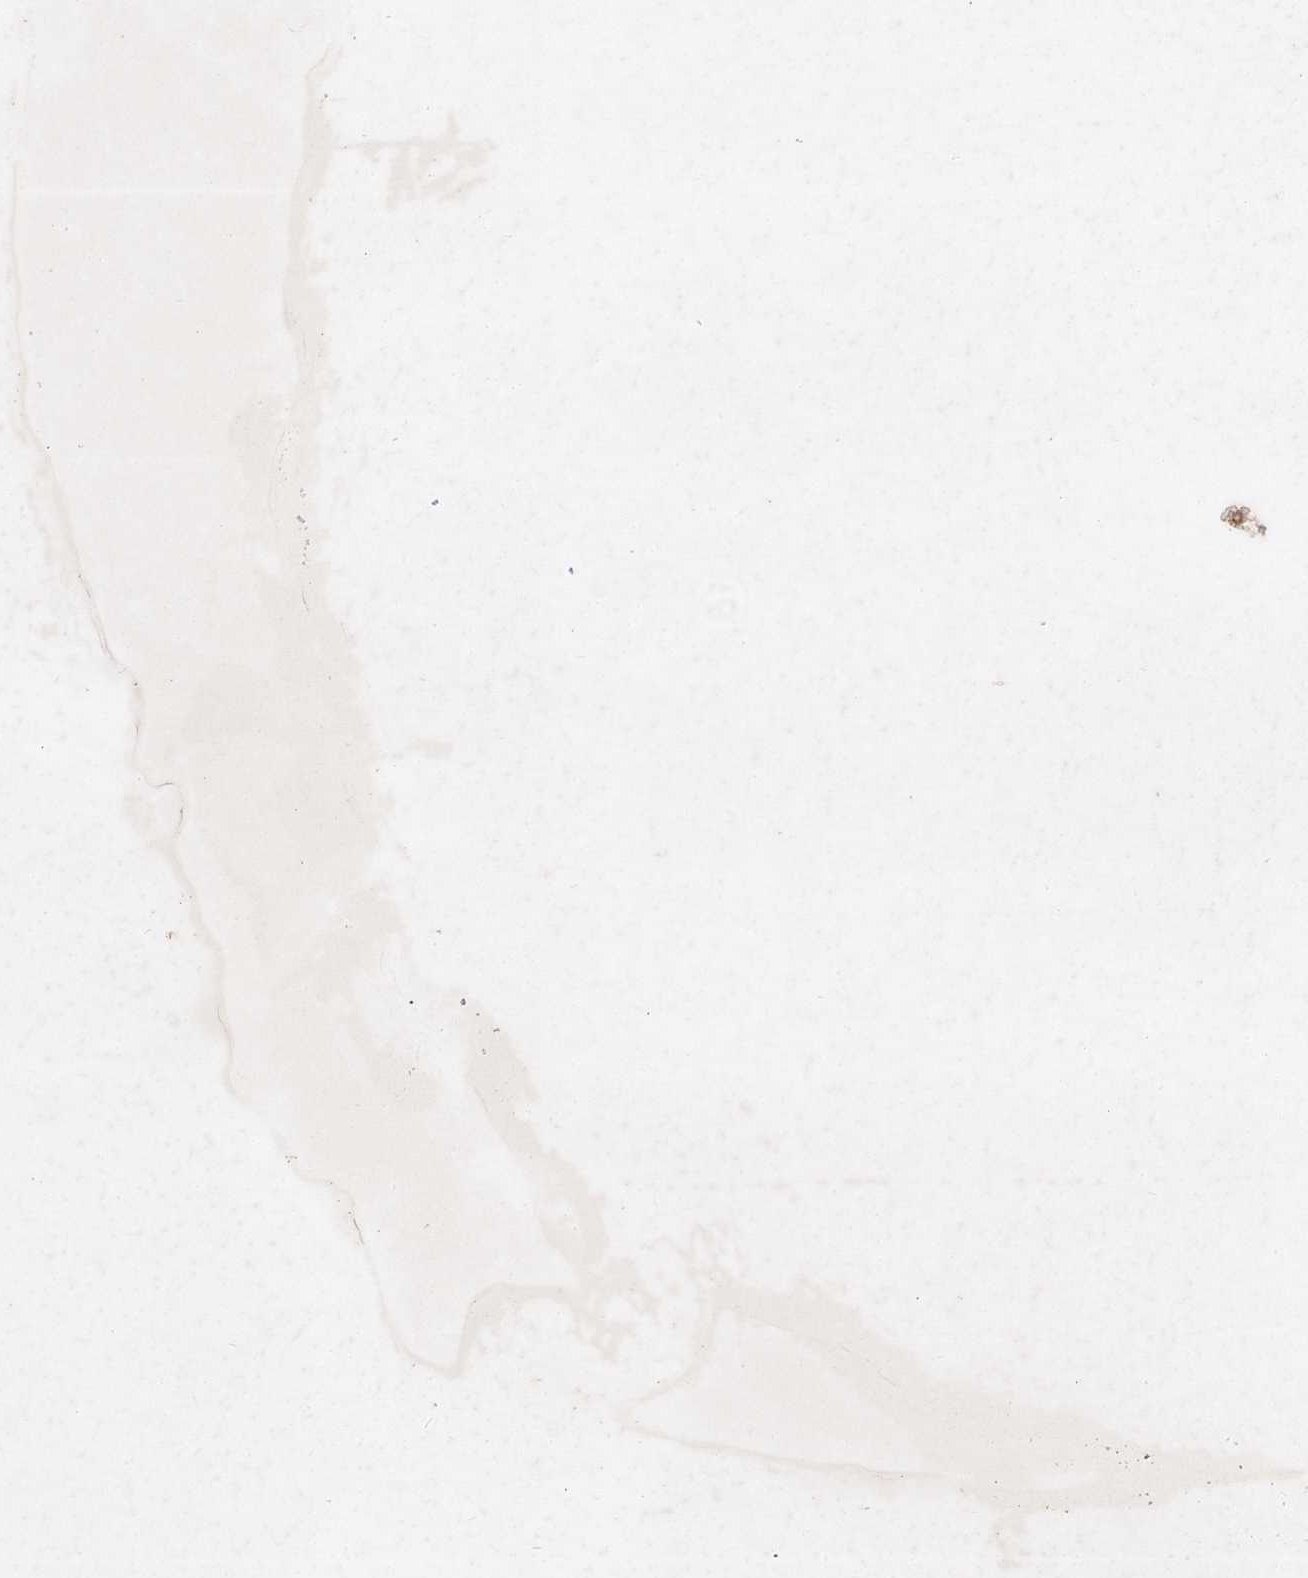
{"staining": {"intensity": "negative", "quantity": "none", "location": "none"}, "tissue": "carcinoid", "cell_type": "Tumor cells", "image_type": "cancer", "snomed": [{"axis": "morphology", "description": "Carcinoid, malignant, NOS"}, {"axis": "topography", "description": "Lung"}], "caption": "Immunohistochemistry (IHC) micrograph of human carcinoid stained for a protein (brown), which exhibits no expression in tumor cells. (Stains: DAB immunohistochemistry (IHC) with hematoxylin counter stain, Microscopy: brightfield microscopy at high magnification).", "gene": "MAP3K13", "patient": {"sex": "female", "age": 46}}